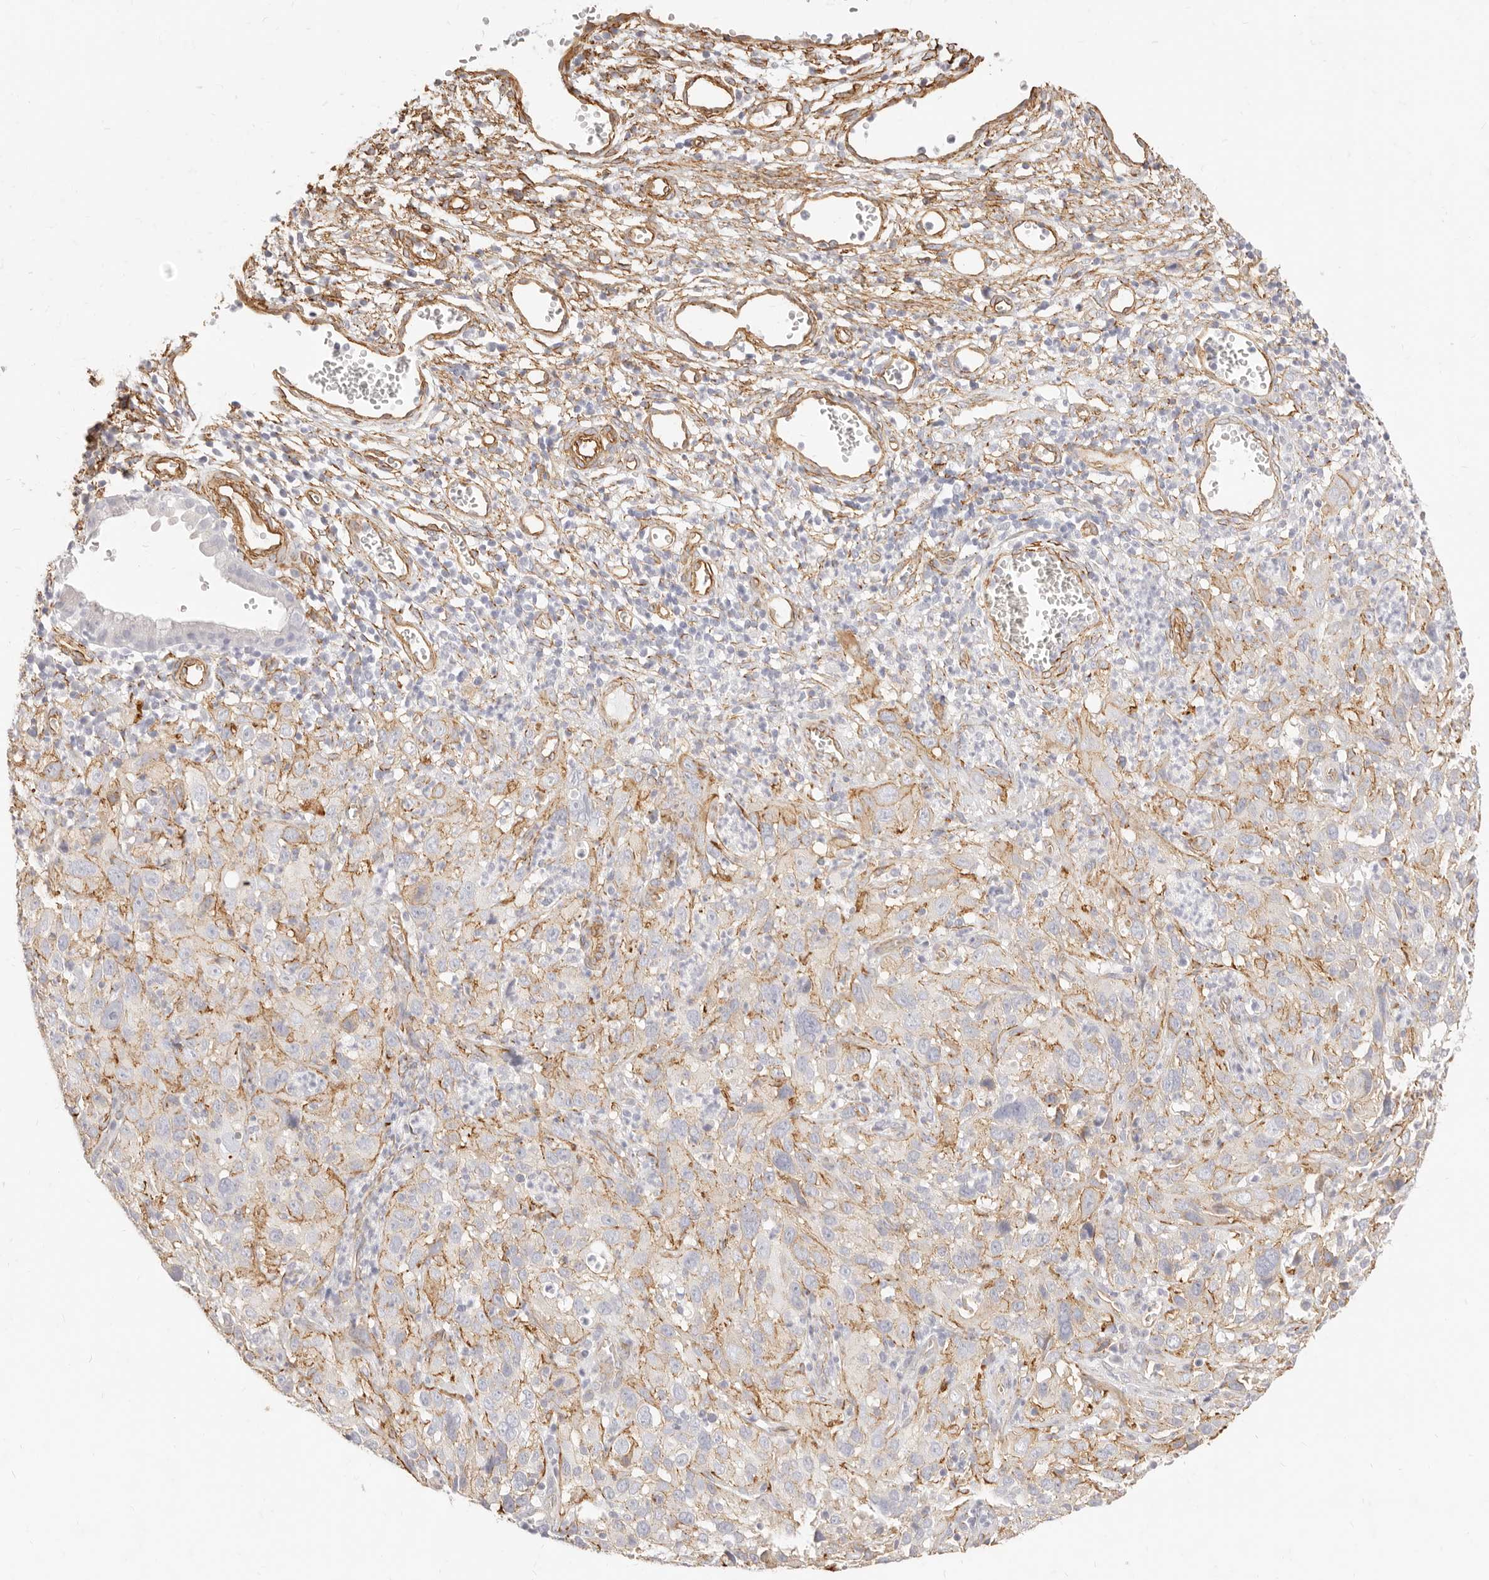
{"staining": {"intensity": "moderate", "quantity": "<25%", "location": "cytoplasmic/membranous"}, "tissue": "cervical cancer", "cell_type": "Tumor cells", "image_type": "cancer", "snomed": [{"axis": "morphology", "description": "Squamous cell carcinoma, NOS"}, {"axis": "topography", "description": "Cervix"}], "caption": "Cervical cancer (squamous cell carcinoma) was stained to show a protein in brown. There is low levels of moderate cytoplasmic/membranous positivity in approximately <25% of tumor cells.", "gene": "NUS1", "patient": {"sex": "female", "age": 32}}